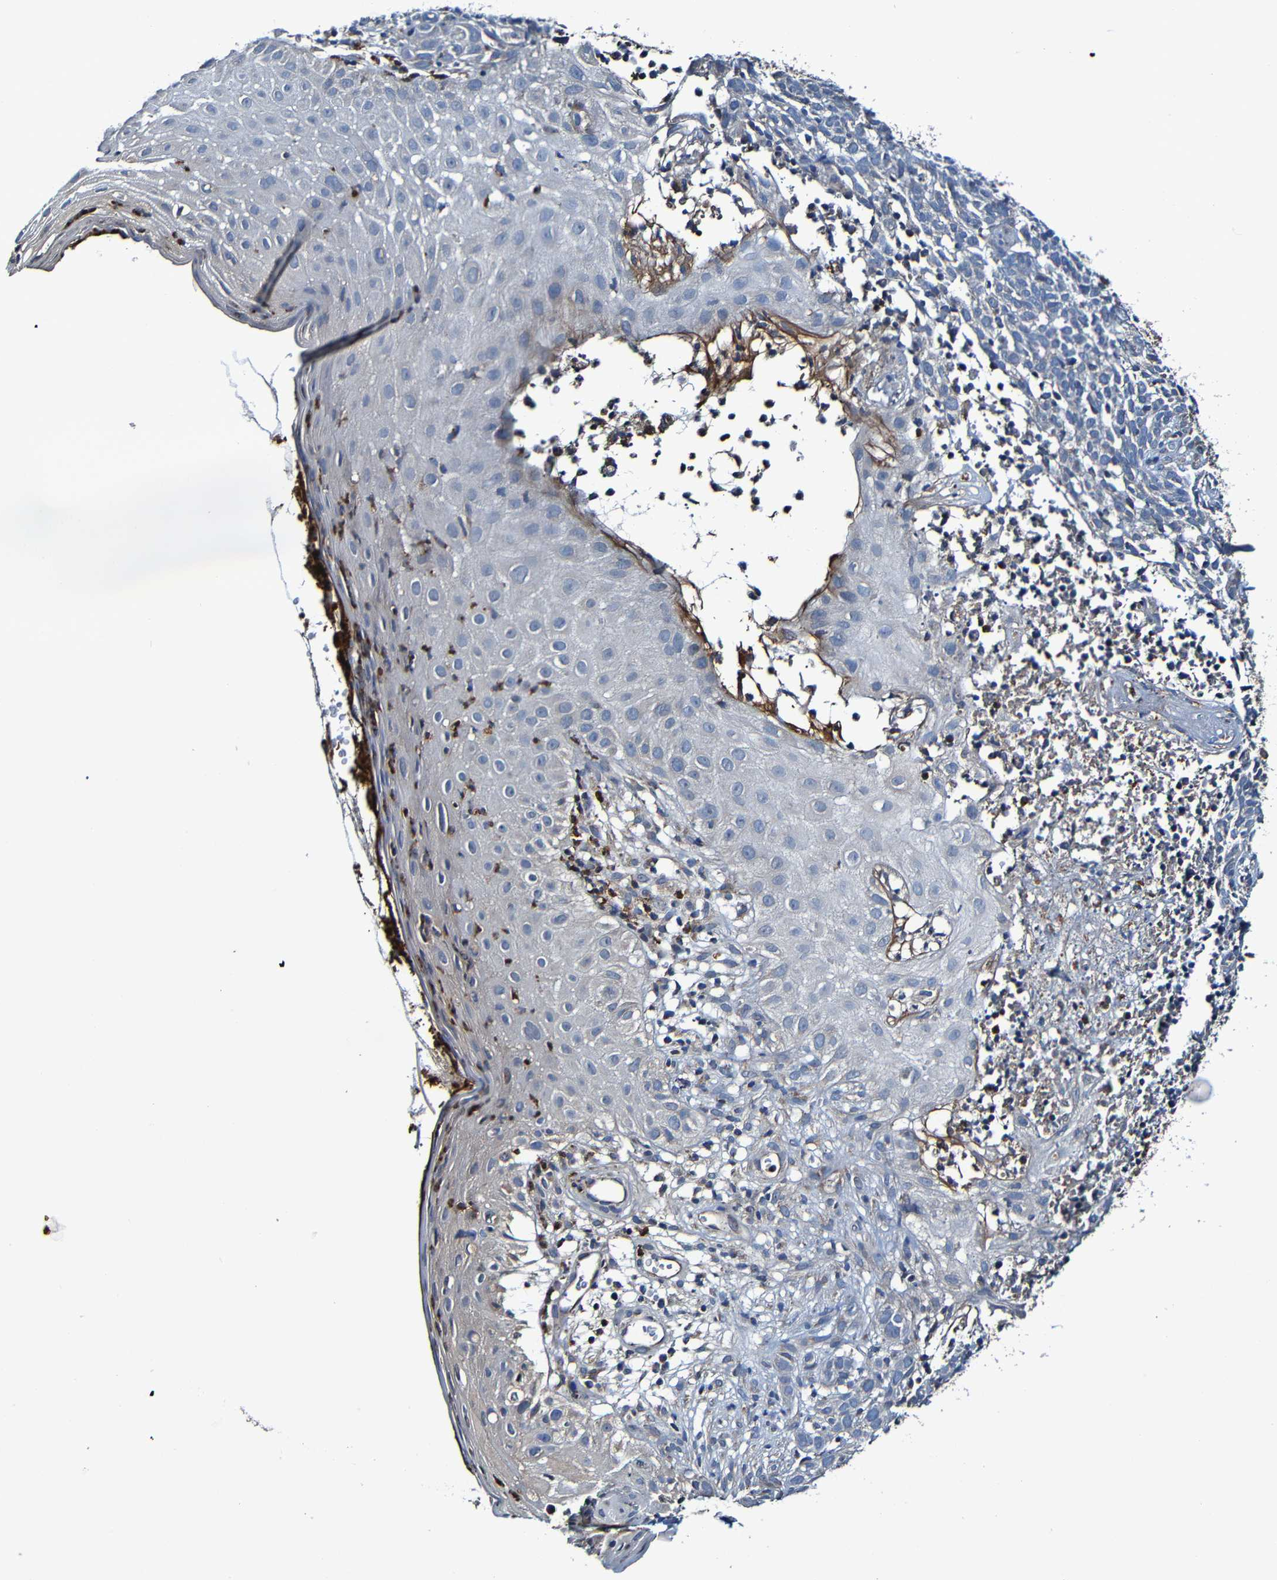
{"staining": {"intensity": "weak", "quantity": "<25%", "location": "cytoplasmic/membranous"}, "tissue": "skin cancer", "cell_type": "Tumor cells", "image_type": "cancer", "snomed": [{"axis": "morphology", "description": "Basal cell carcinoma"}, {"axis": "topography", "description": "Skin"}], "caption": "The micrograph shows no significant positivity in tumor cells of skin cancer.", "gene": "ADAM15", "patient": {"sex": "female", "age": 84}}